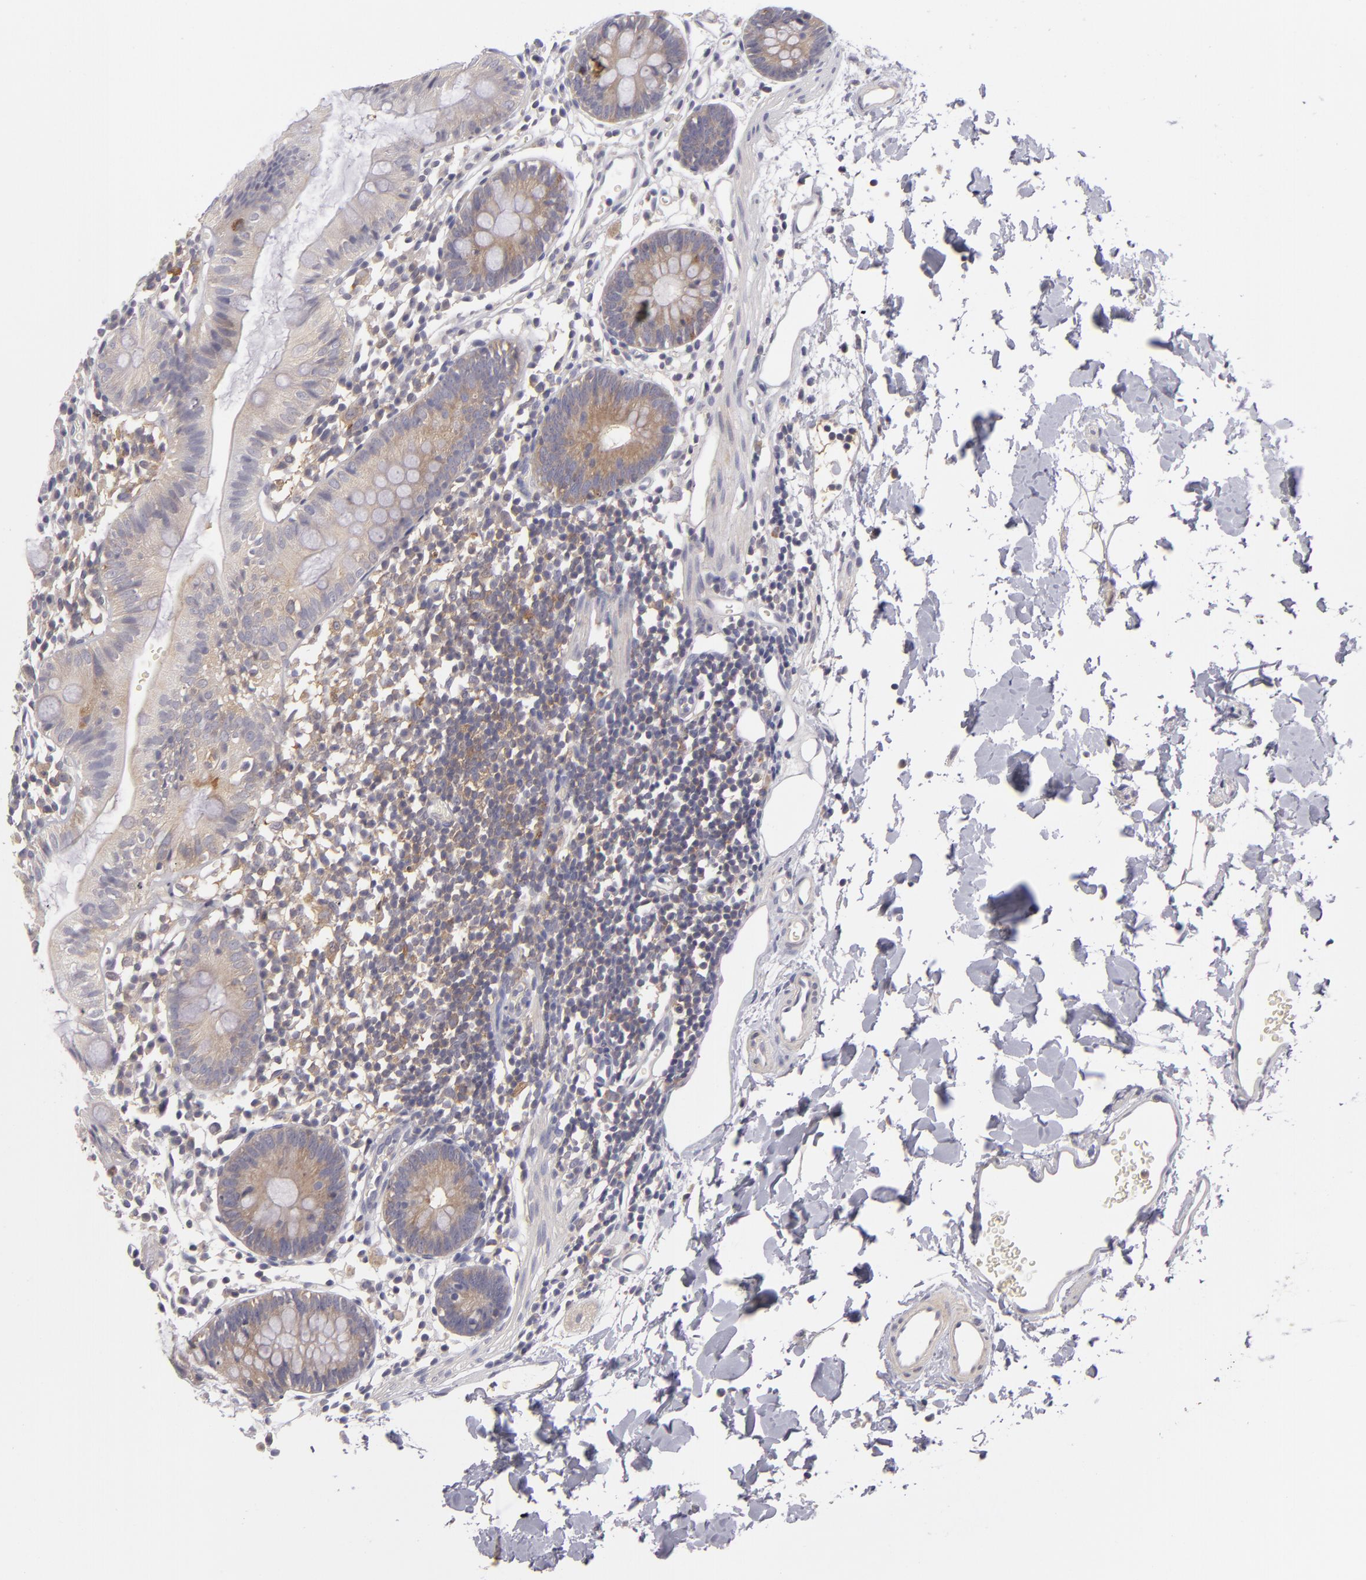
{"staining": {"intensity": "negative", "quantity": "none", "location": "none"}, "tissue": "colon", "cell_type": "Endothelial cells", "image_type": "normal", "snomed": [{"axis": "morphology", "description": "Normal tissue, NOS"}, {"axis": "topography", "description": "Colon"}], "caption": "IHC of unremarkable human colon shows no positivity in endothelial cells.", "gene": "MMP10", "patient": {"sex": "male", "age": 14}}